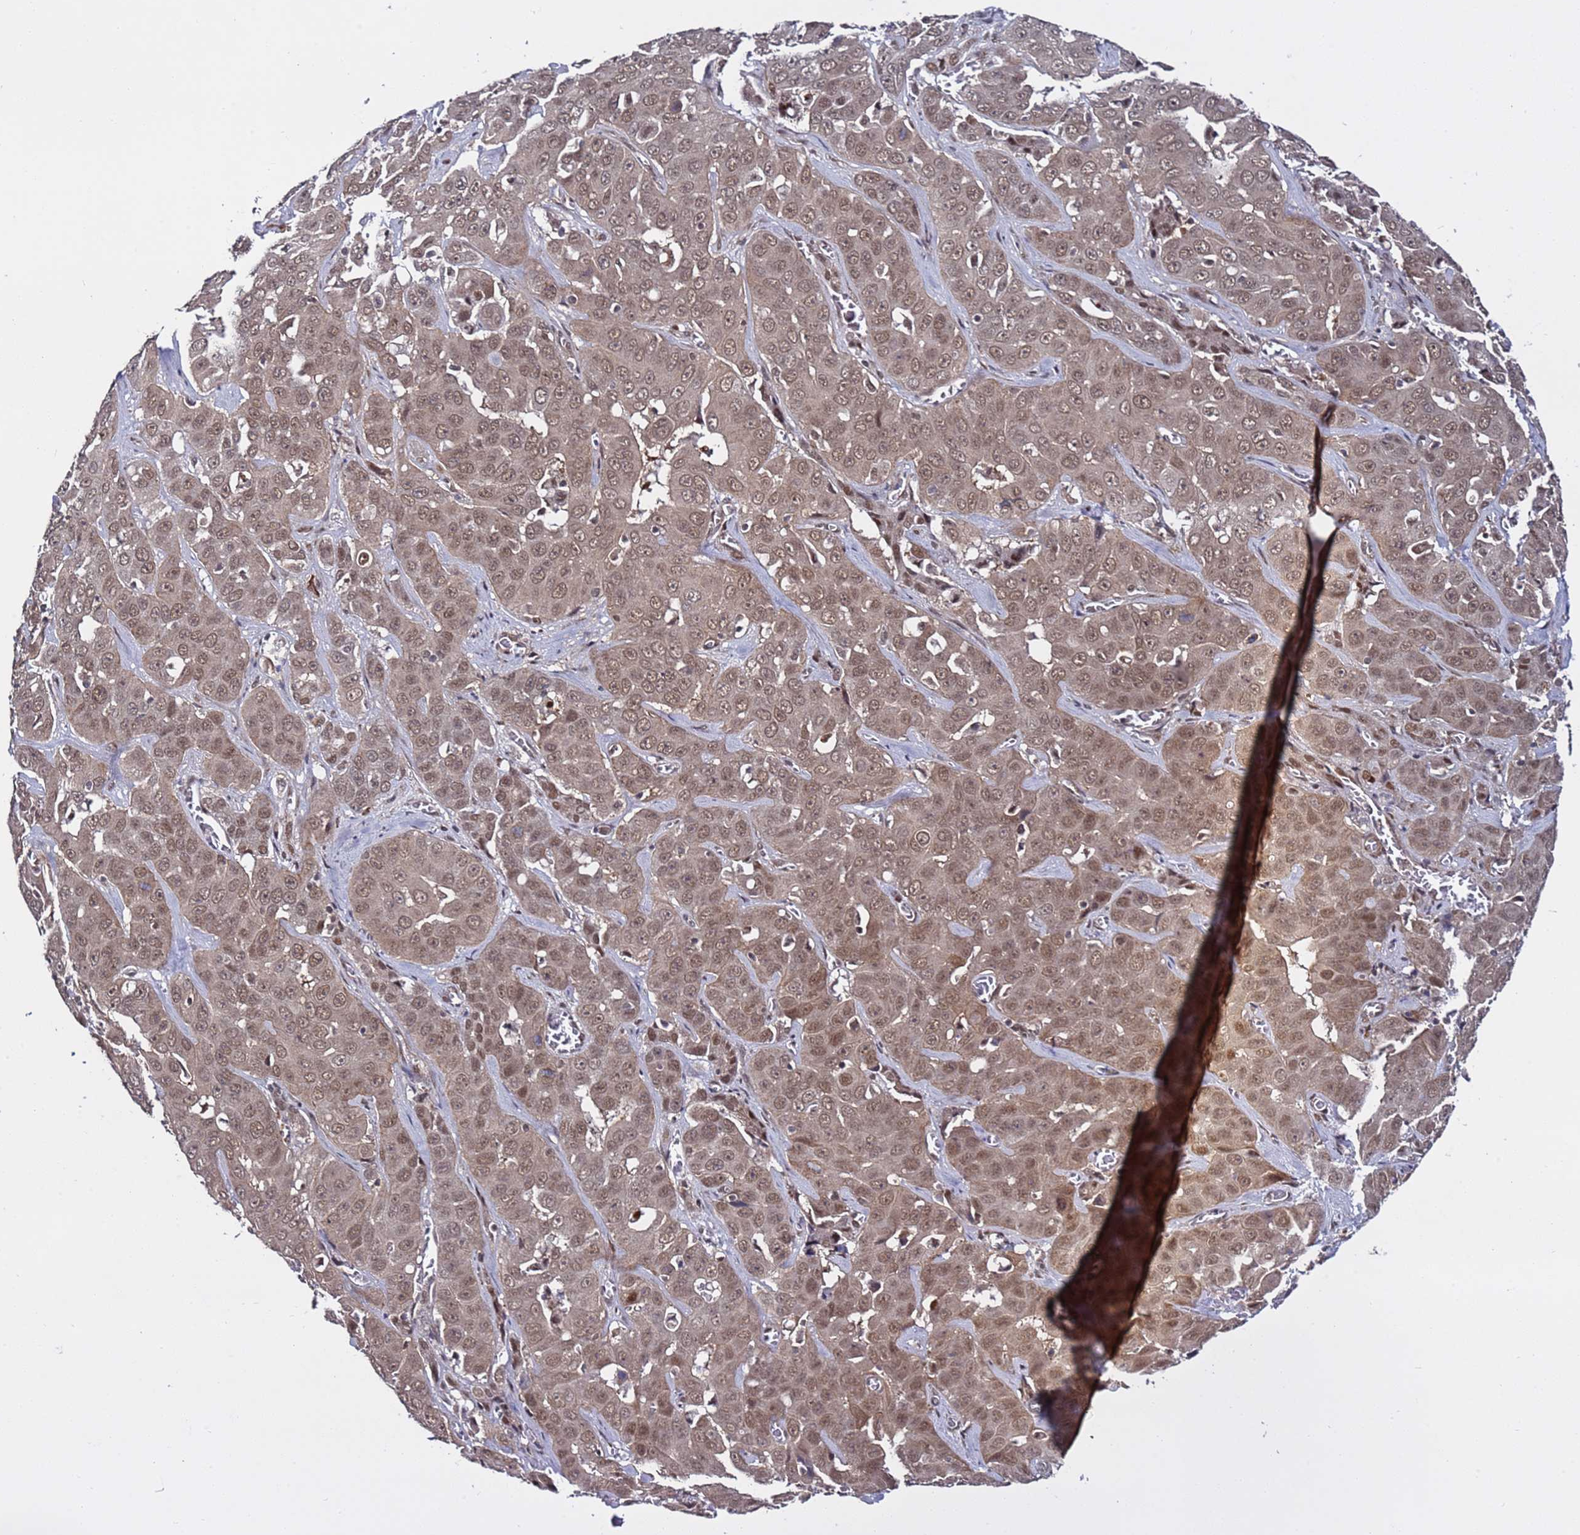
{"staining": {"intensity": "moderate", "quantity": ">75%", "location": "cytoplasmic/membranous,nuclear"}, "tissue": "liver cancer", "cell_type": "Tumor cells", "image_type": "cancer", "snomed": [{"axis": "morphology", "description": "Cholangiocarcinoma"}, {"axis": "topography", "description": "Liver"}], "caption": "Approximately >75% of tumor cells in liver cancer show moderate cytoplasmic/membranous and nuclear protein staining as visualized by brown immunohistochemical staining.", "gene": "POLR2D", "patient": {"sex": "female", "age": 52}}